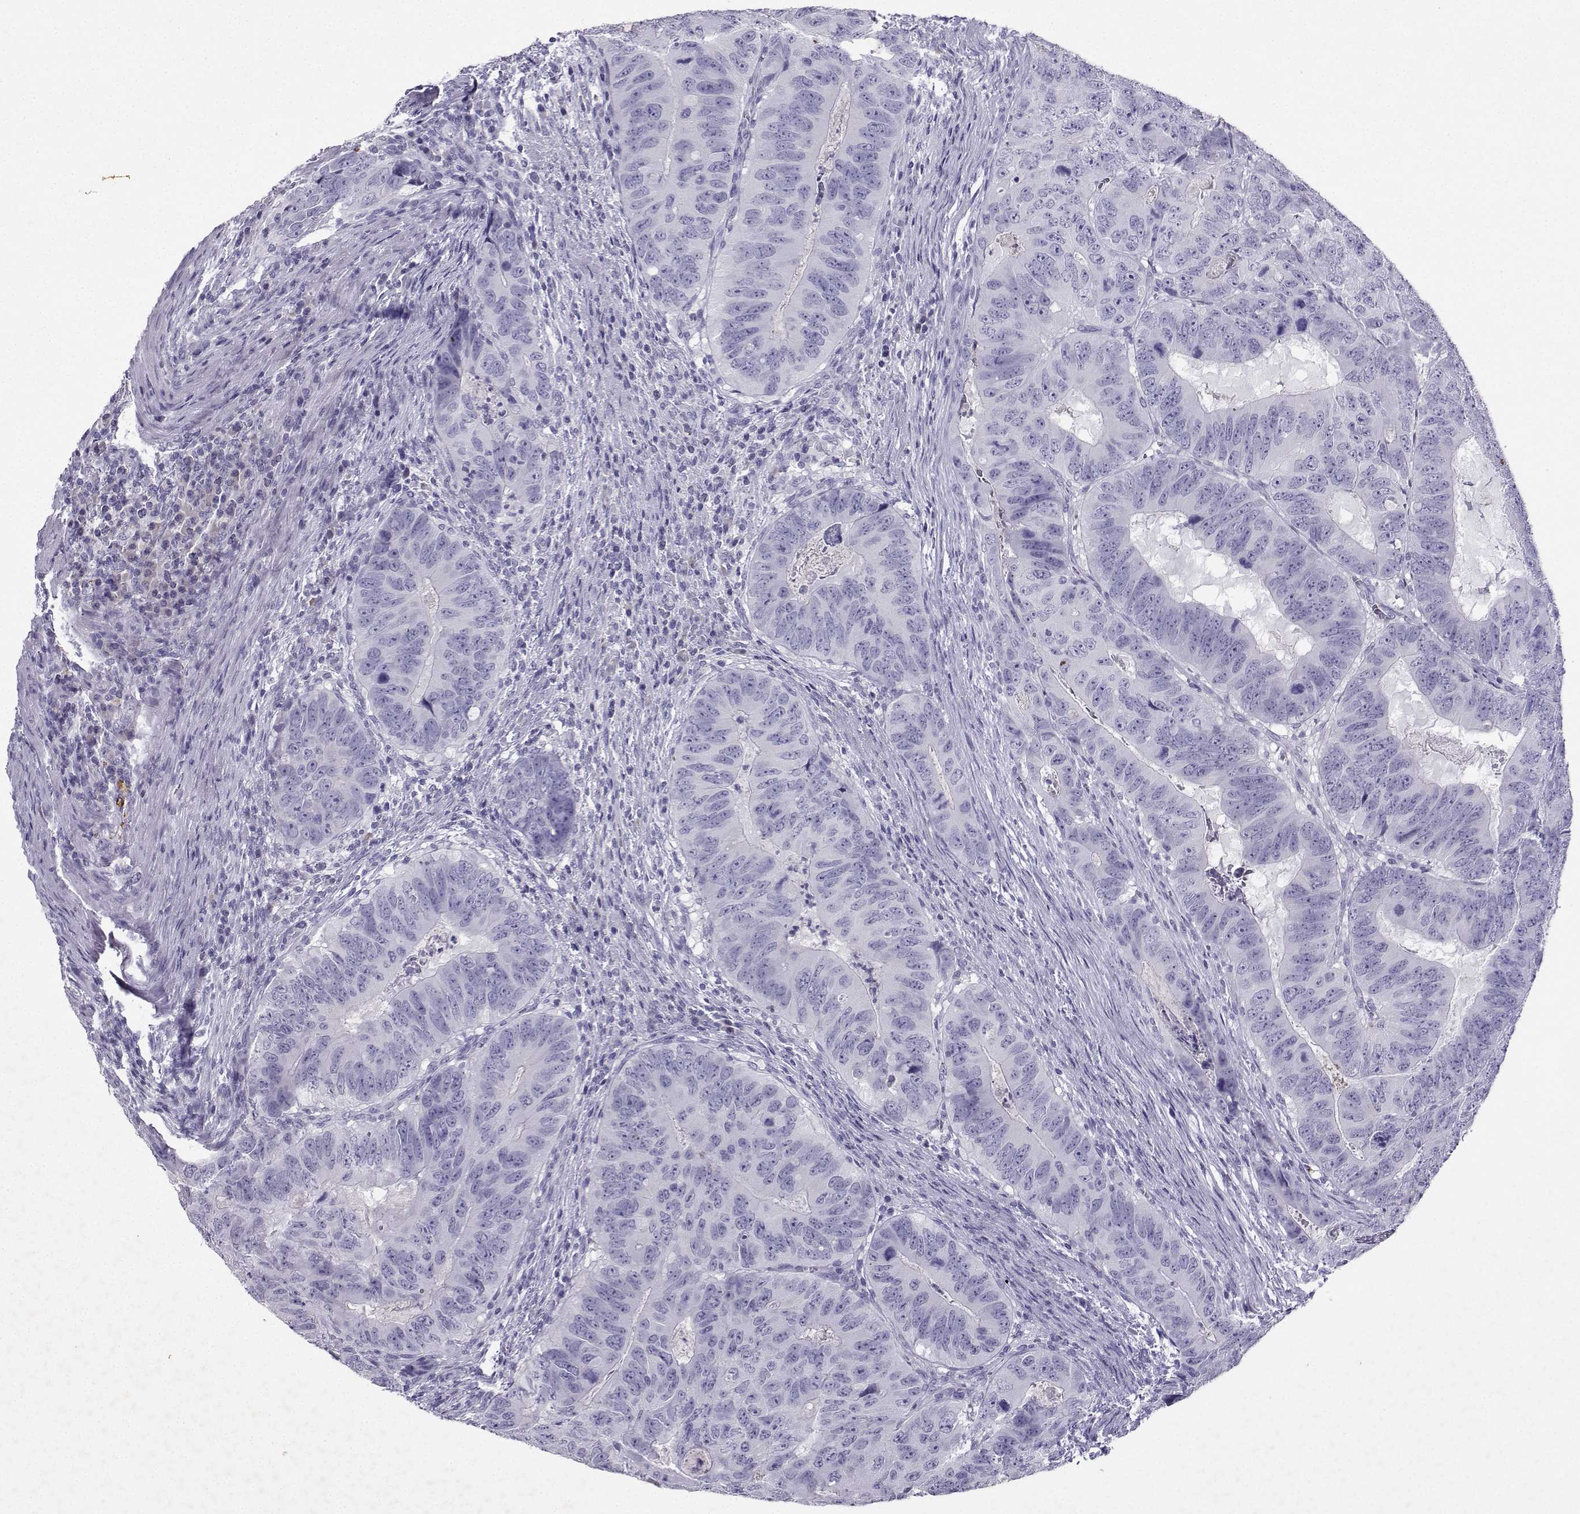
{"staining": {"intensity": "negative", "quantity": "none", "location": "none"}, "tissue": "colorectal cancer", "cell_type": "Tumor cells", "image_type": "cancer", "snomed": [{"axis": "morphology", "description": "Adenocarcinoma, NOS"}, {"axis": "topography", "description": "Colon"}], "caption": "DAB (3,3'-diaminobenzidine) immunohistochemical staining of human colorectal cancer (adenocarcinoma) displays no significant positivity in tumor cells. The staining is performed using DAB (3,3'-diaminobenzidine) brown chromogen with nuclei counter-stained in using hematoxylin.", "gene": "GRIK4", "patient": {"sex": "male", "age": 79}}